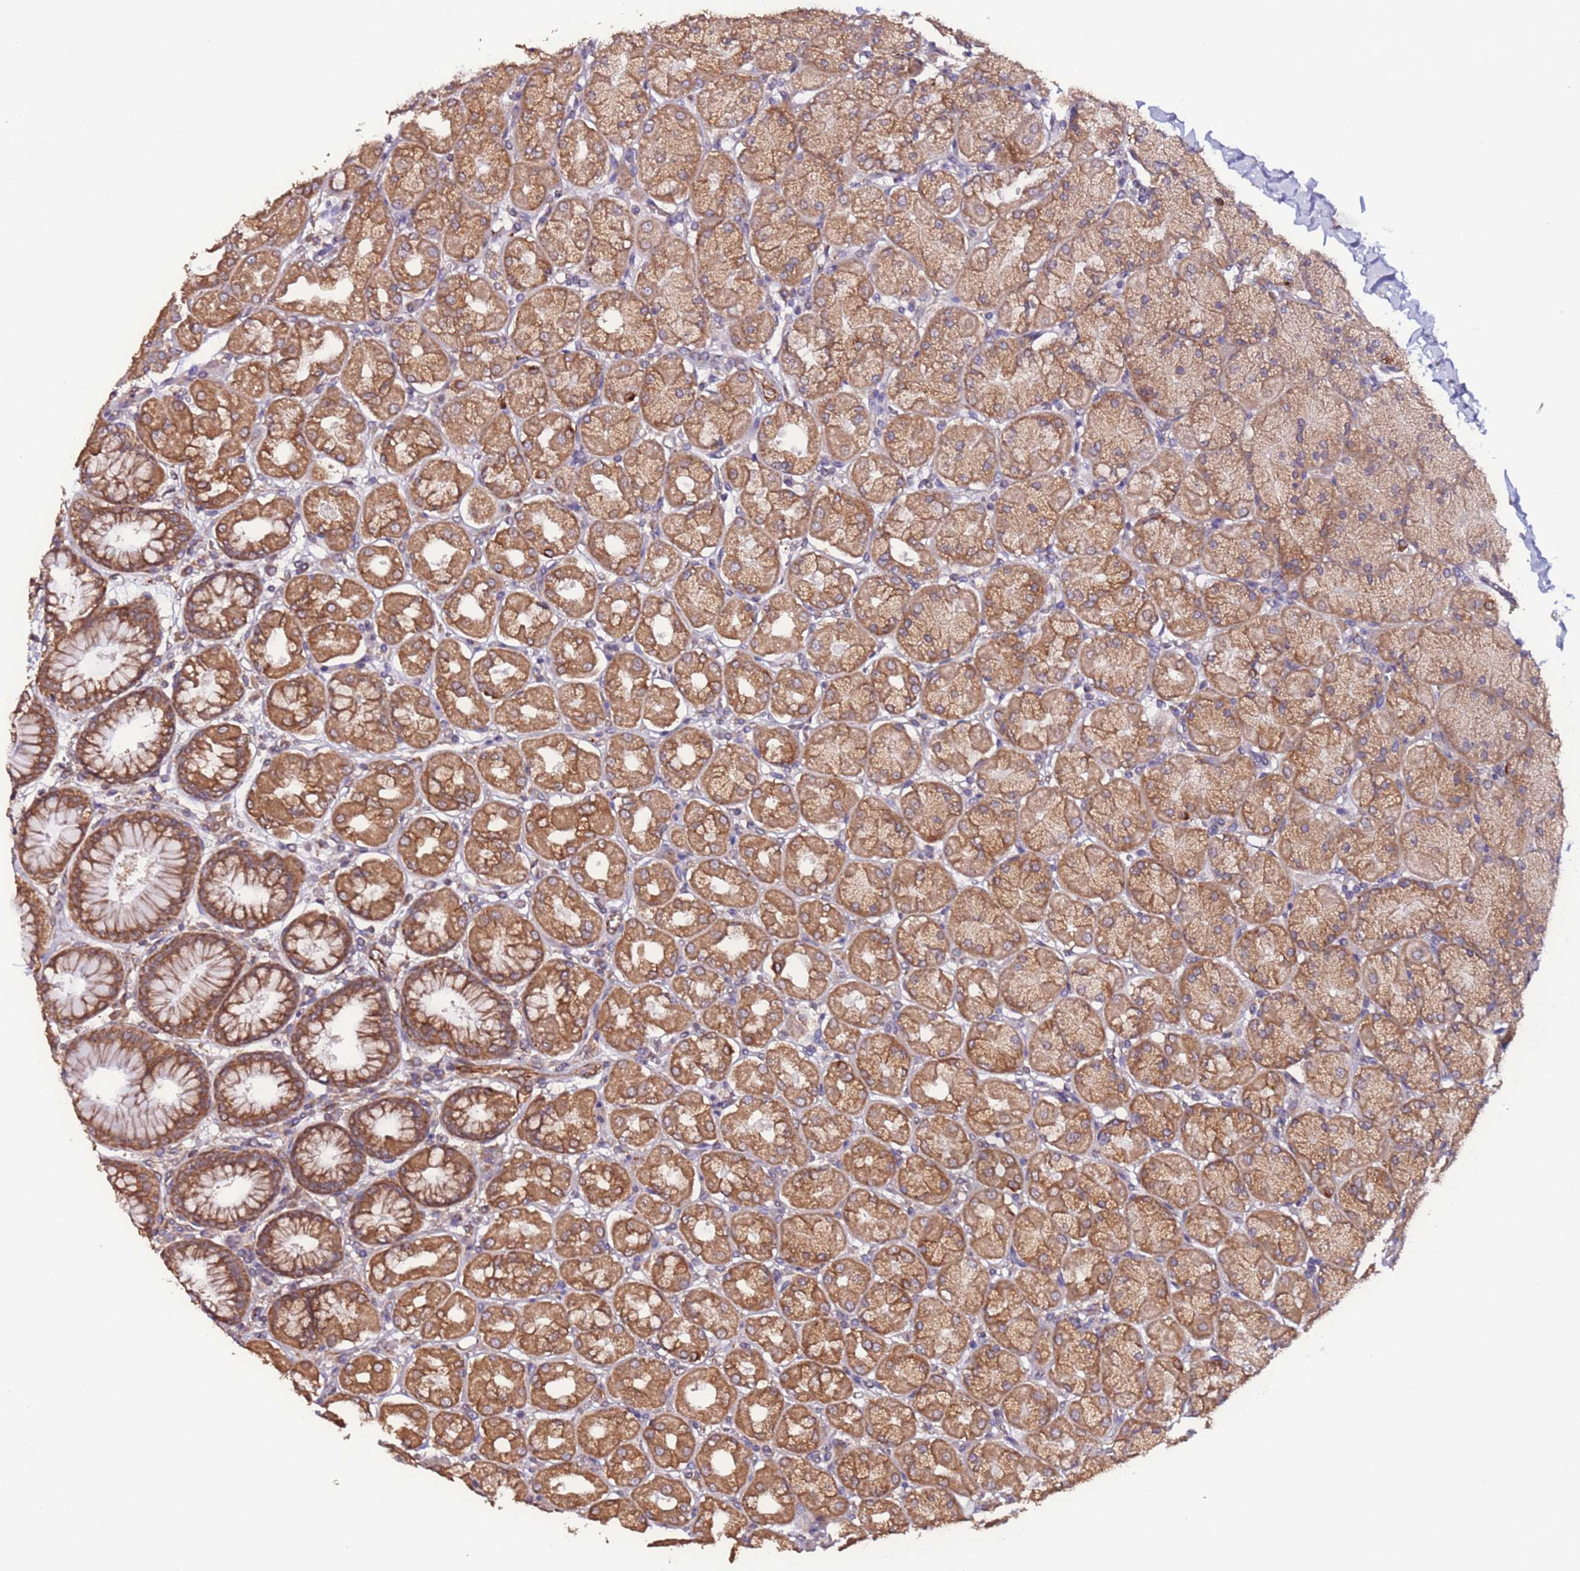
{"staining": {"intensity": "moderate", "quantity": ">75%", "location": "cytoplasmic/membranous"}, "tissue": "stomach", "cell_type": "Glandular cells", "image_type": "normal", "snomed": [{"axis": "morphology", "description": "Normal tissue, NOS"}, {"axis": "topography", "description": "Stomach, upper"}], "caption": "Glandular cells exhibit medium levels of moderate cytoplasmic/membranous staining in about >75% of cells in benign human stomach. (DAB IHC with brightfield microscopy, high magnification).", "gene": "SLC41A3", "patient": {"sex": "female", "age": 56}}